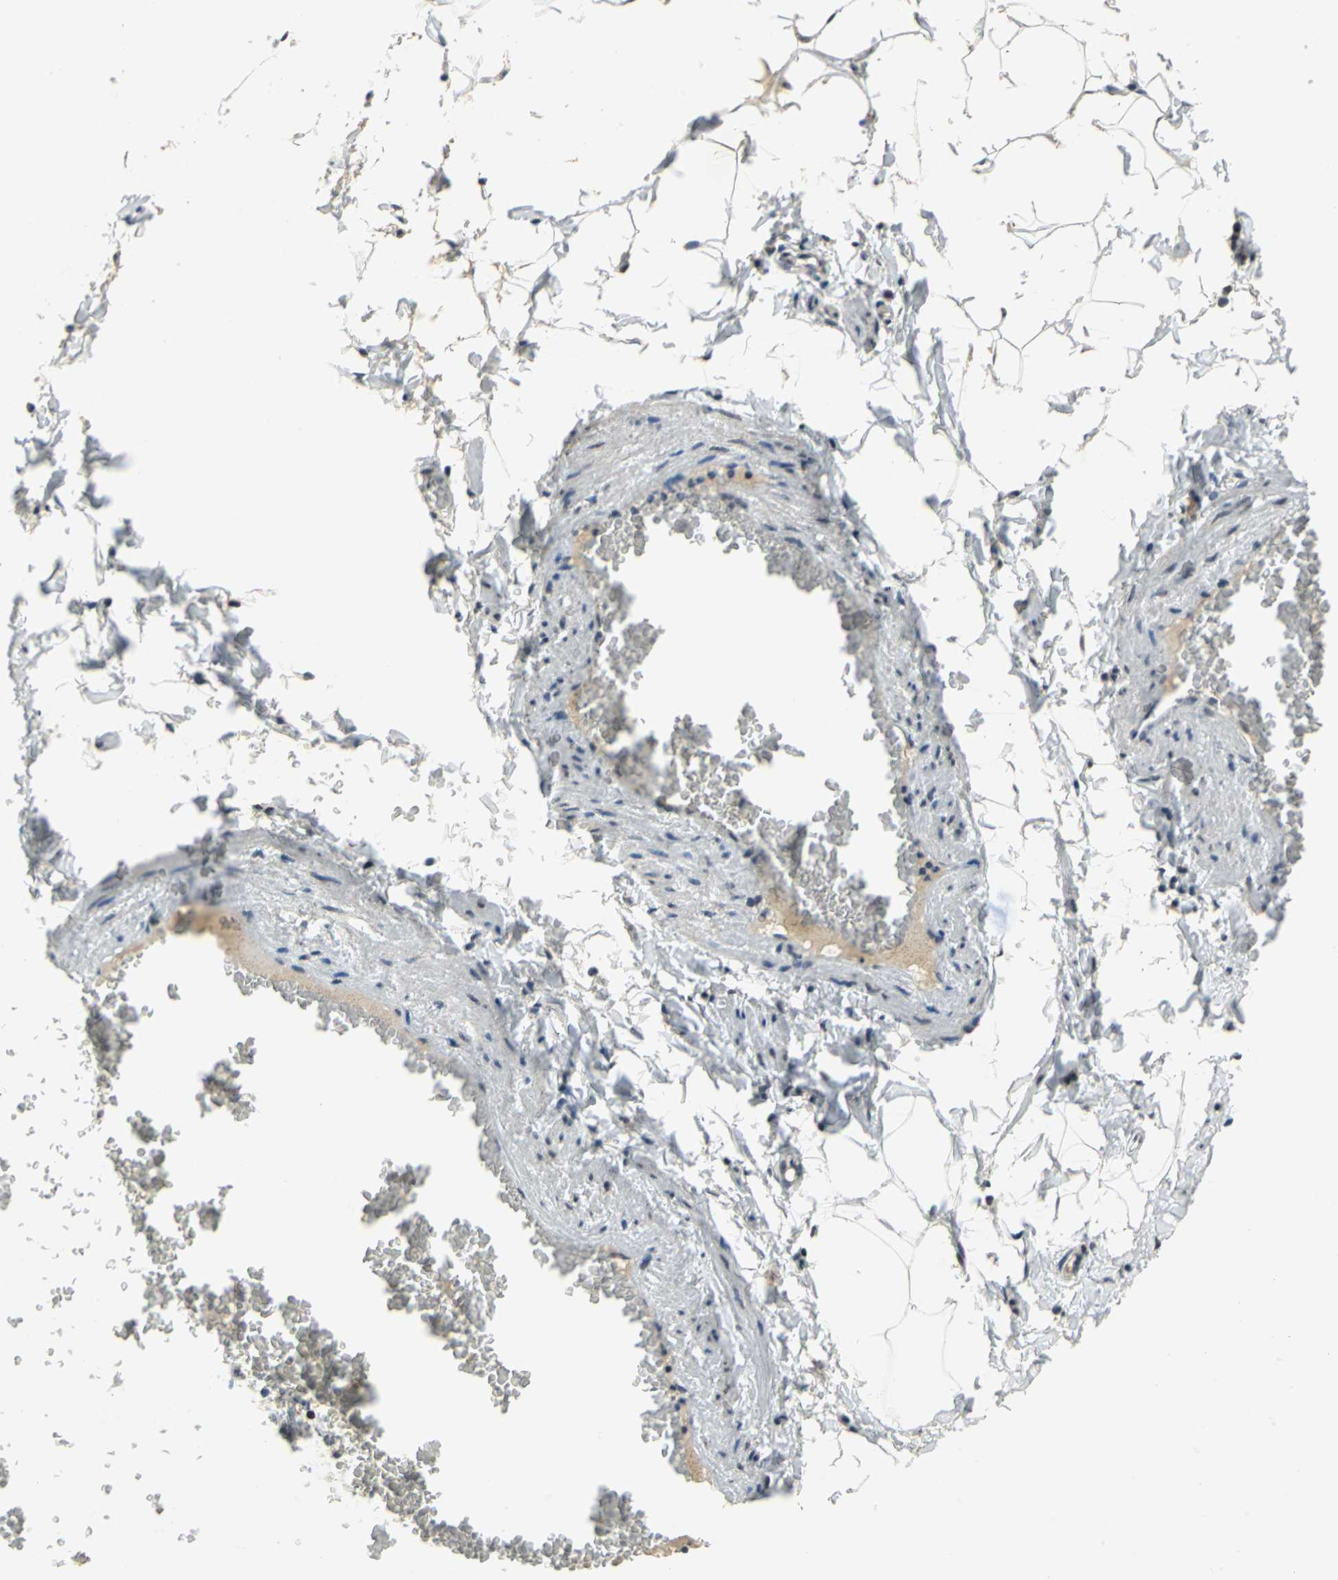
{"staining": {"intensity": "negative", "quantity": "none", "location": "none"}, "tissue": "adipose tissue", "cell_type": "Adipocytes", "image_type": "normal", "snomed": [{"axis": "morphology", "description": "Normal tissue, NOS"}, {"axis": "topography", "description": "Vascular tissue"}], "caption": "Normal adipose tissue was stained to show a protein in brown. There is no significant positivity in adipocytes. (Brightfield microscopy of DAB IHC at high magnification).", "gene": "RAD17", "patient": {"sex": "male", "age": 41}}